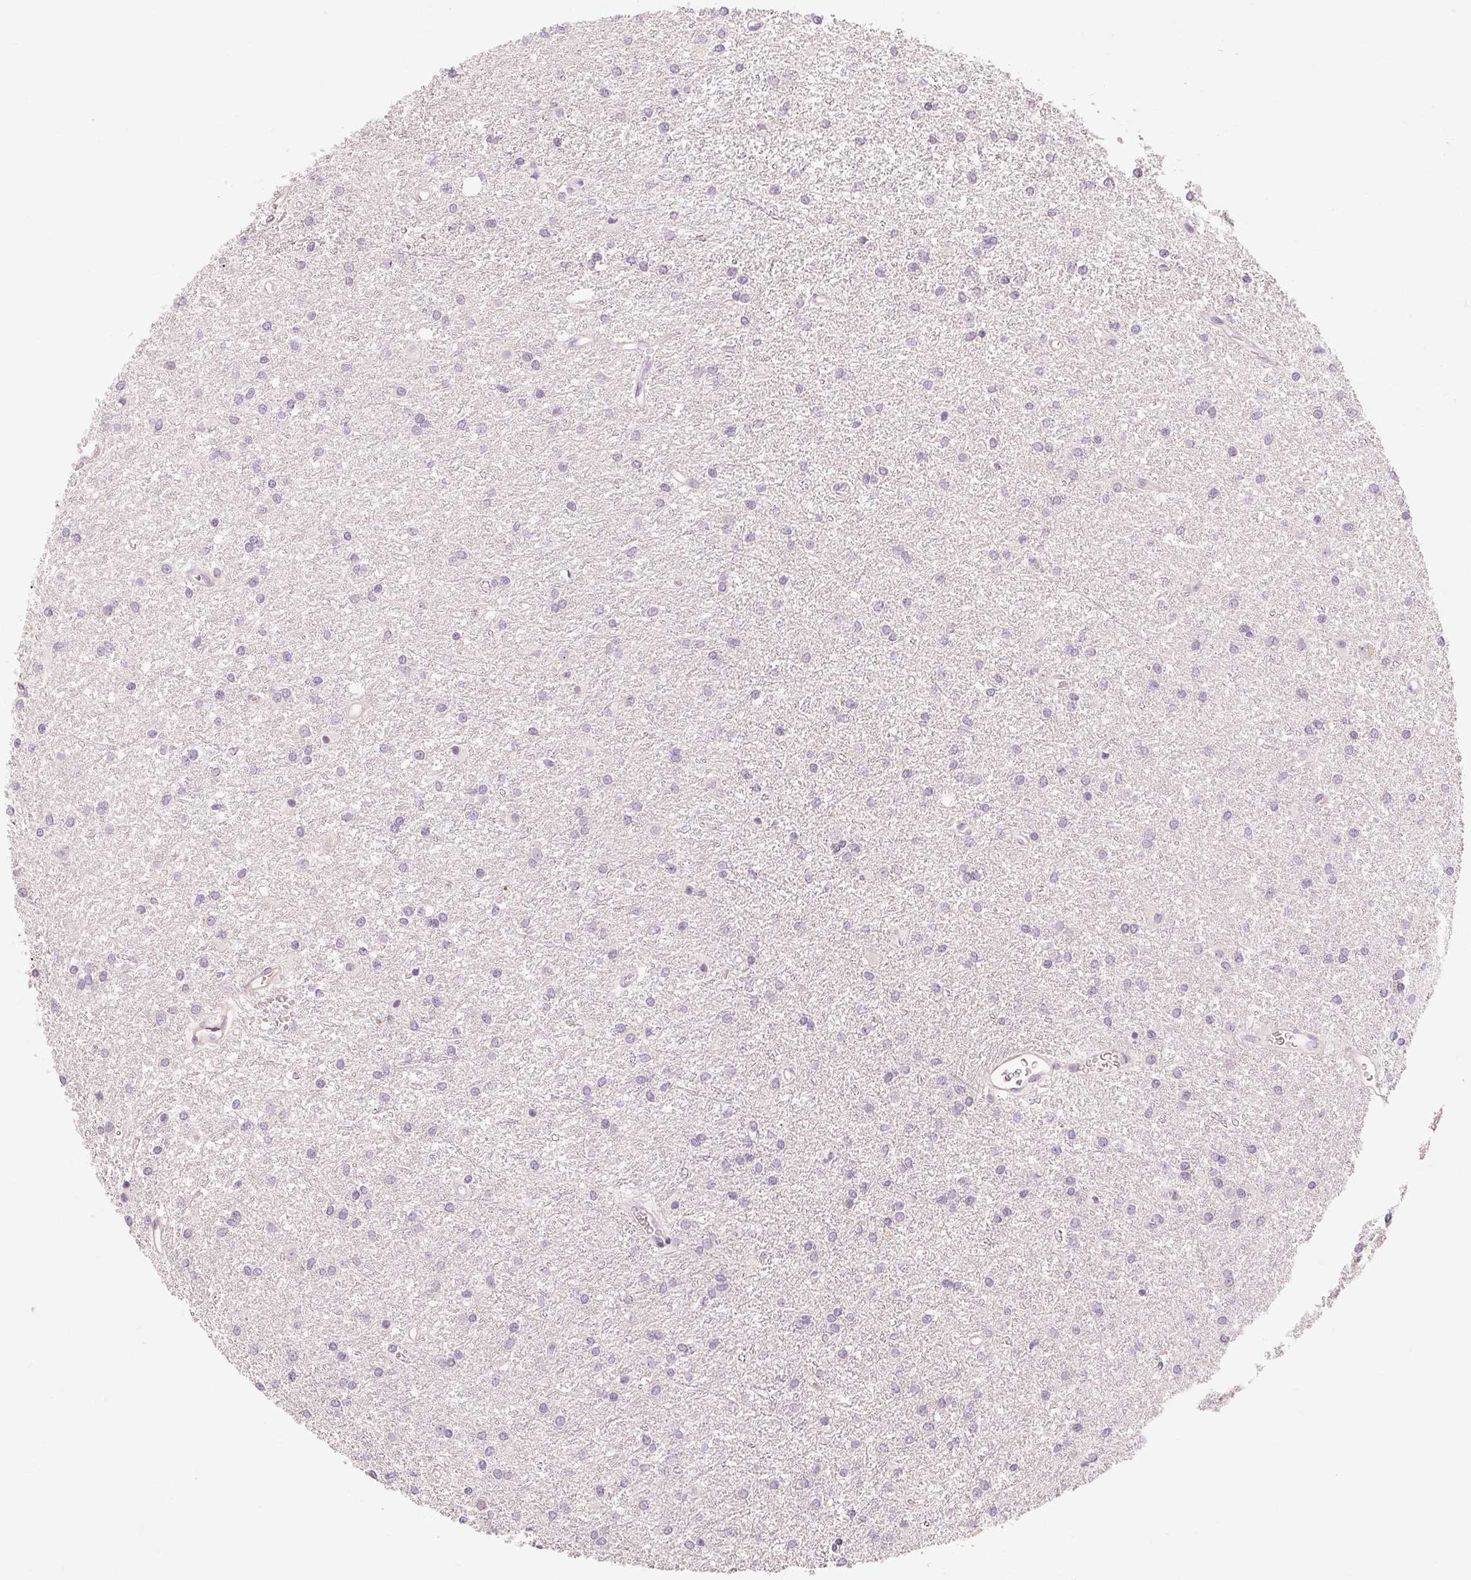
{"staining": {"intensity": "negative", "quantity": "none", "location": "none"}, "tissue": "glioma", "cell_type": "Tumor cells", "image_type": "cancer", "snomed": [{"axis": "morphology", "description": "Glioma, malignant, High grade"}, {"axis": "topography", "description": "Brain"}], "caption": "Immunohistochemical staining of glioma exhibits no significant staining in tumor cells.", "gene": "CAPN3", "patient": {"sex": "female", "age": 50}}